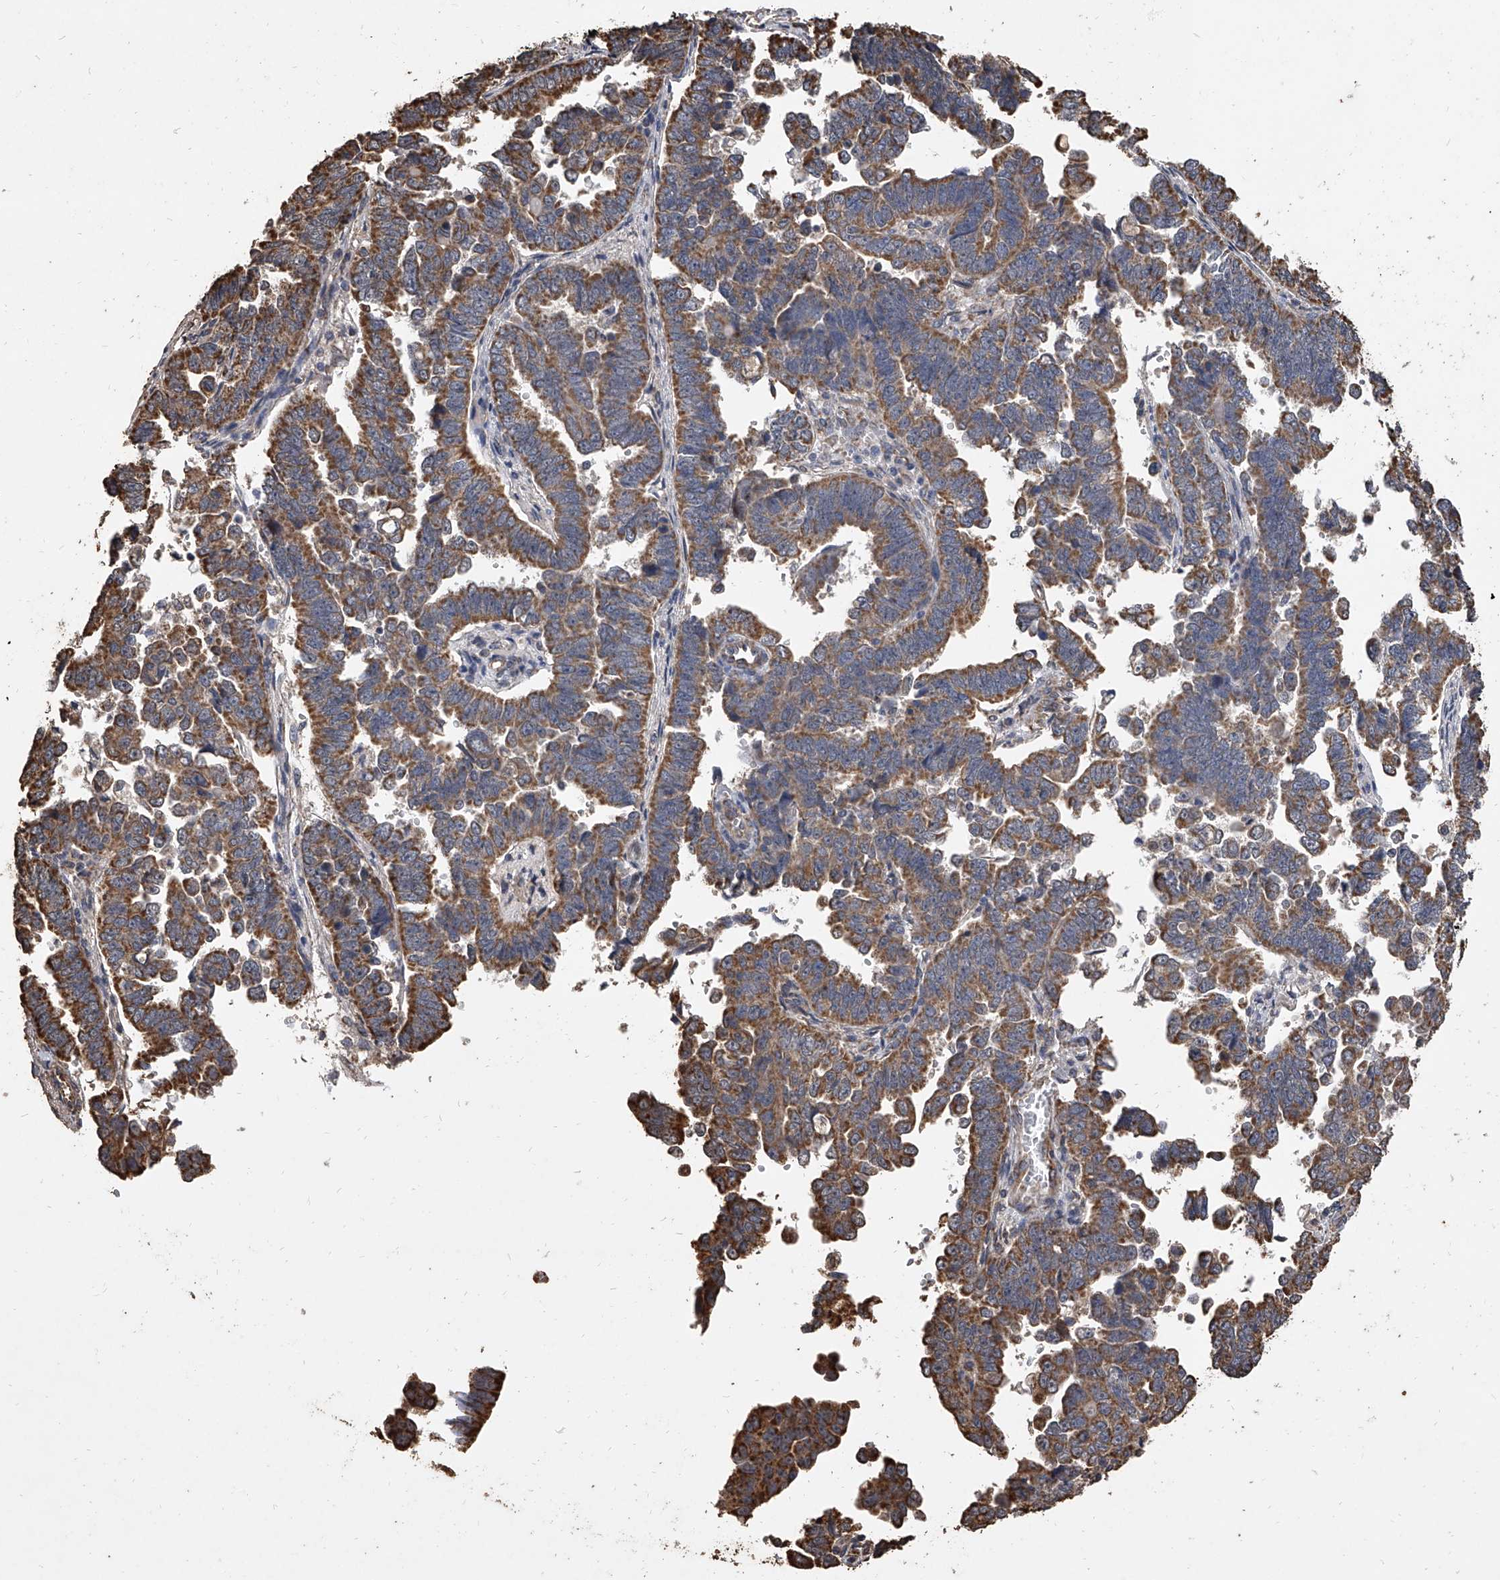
{"staining": {"intensity": "strong", "quantity": ">75%", "location": "cytoplasmic/membranous"}, "tissue": "endometrial cancer", "cell_type": "Tumor cells", "image_type": "cancer", "snomed": [{"axis": "morphology", "description": "Adenocarcinoma, NOS"}, {"axis": "topography", "description": "Endometrium"}], "caption": "Endometrial adenocarcinoma was stained to show a protein in brown. There is high levels of strong cytoplasmic/membranous staining in approximately >75% of tumor cells. Using DAB (brown) and hematoxylin (blue) stains, captured at high magnification using brightfield microscopy.", "gene": "MRPL28", "patient": {"sex": "female", "age": 75}}